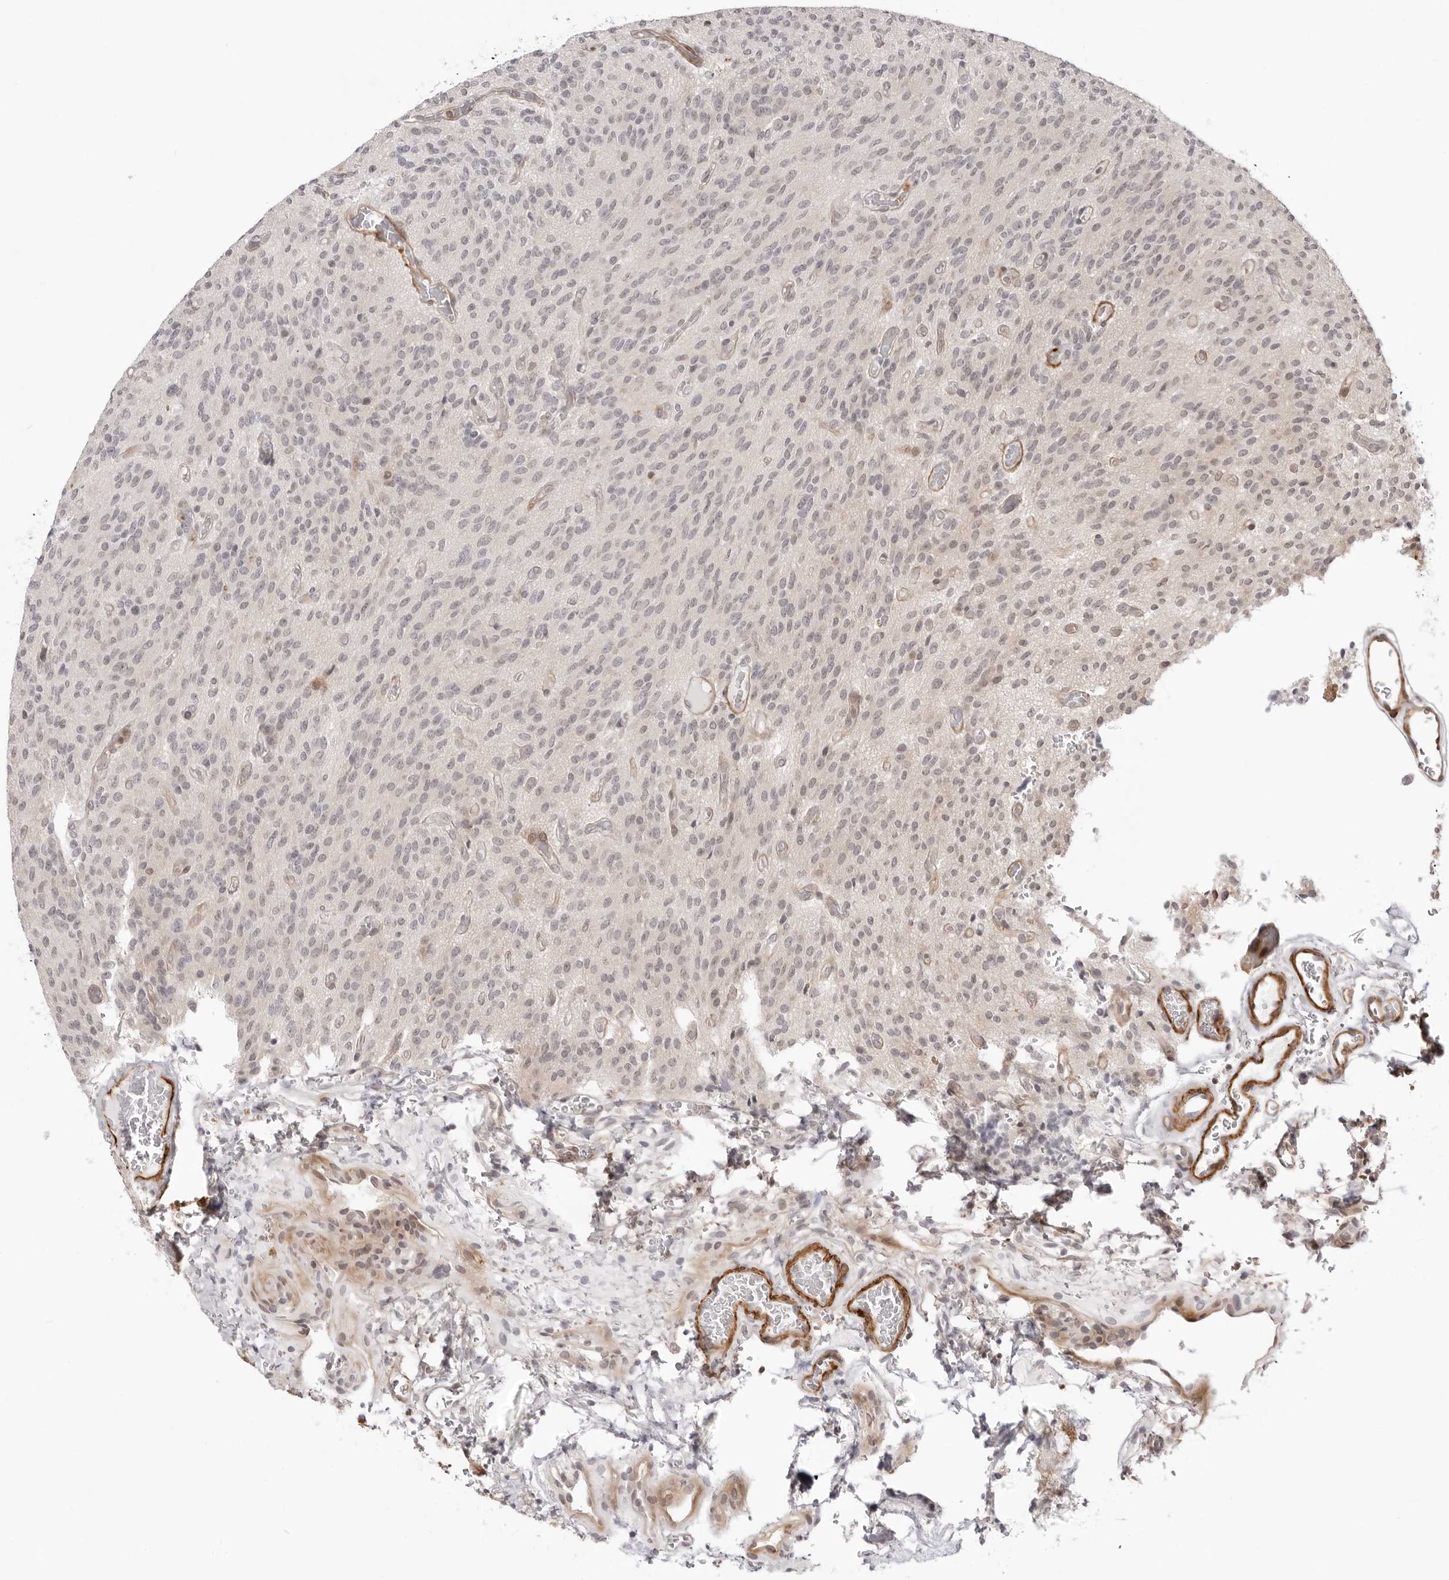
{"staining": {"intensity": "negative", "quantity": "none", "location": "none"}, "tissue": "glioma", "cell_type": "Tumor cells", "image_type": "cancer", "snomed": [{"axis": "morphology", "description": "Glioma, malignant, High grade"}, {"axis": "topography", "description": "Brain"}], "caption": "Immunohistochemistry photomicrograph of human glioma stained for a protein (brown), which exhibits no expression in tumor cells. (Brightfield microscopy of DAB IHC at high magnification).", "gene": "UNK", "patient": {"sex": "male", "age": 34}}